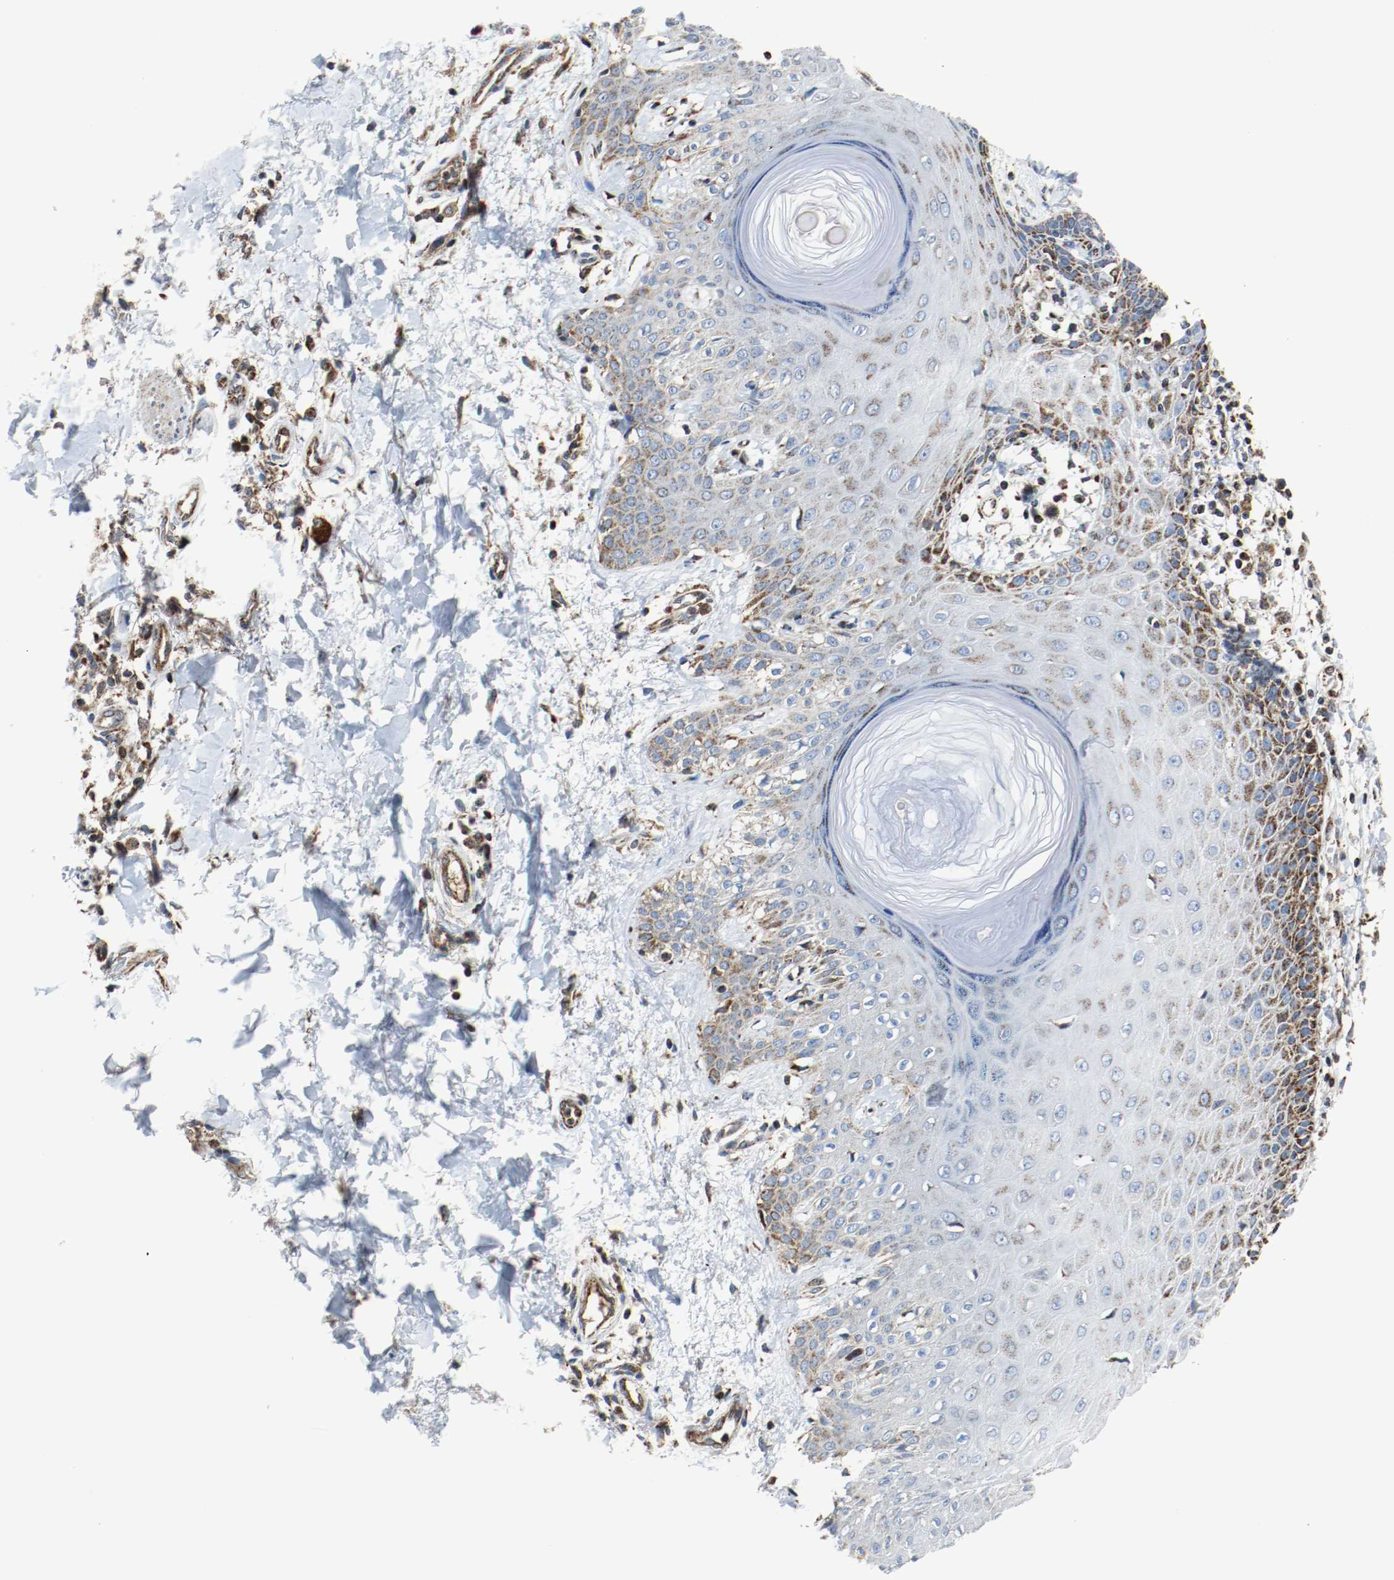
{"staining": {"intensity": "moderate", "quantity": ">75%", "location": "cytoplasmic/membranous"}, "tissue": "skin cancer", "cell_type": "Tumor cells", "image_type": "cancer", "snomed": [{"axis": "morphology", "description": "Basal cell carcinoma"}, {"axis": "topography", "description": "Skin"}], "caption": "Moderate cytoplasmic/membranous protein expression is seen in about >75% of tumor cells in skin cancer (basal cell carcinoma).", "gene": "TXNRD1", "patient": {"sex": "male", "age": 67}}